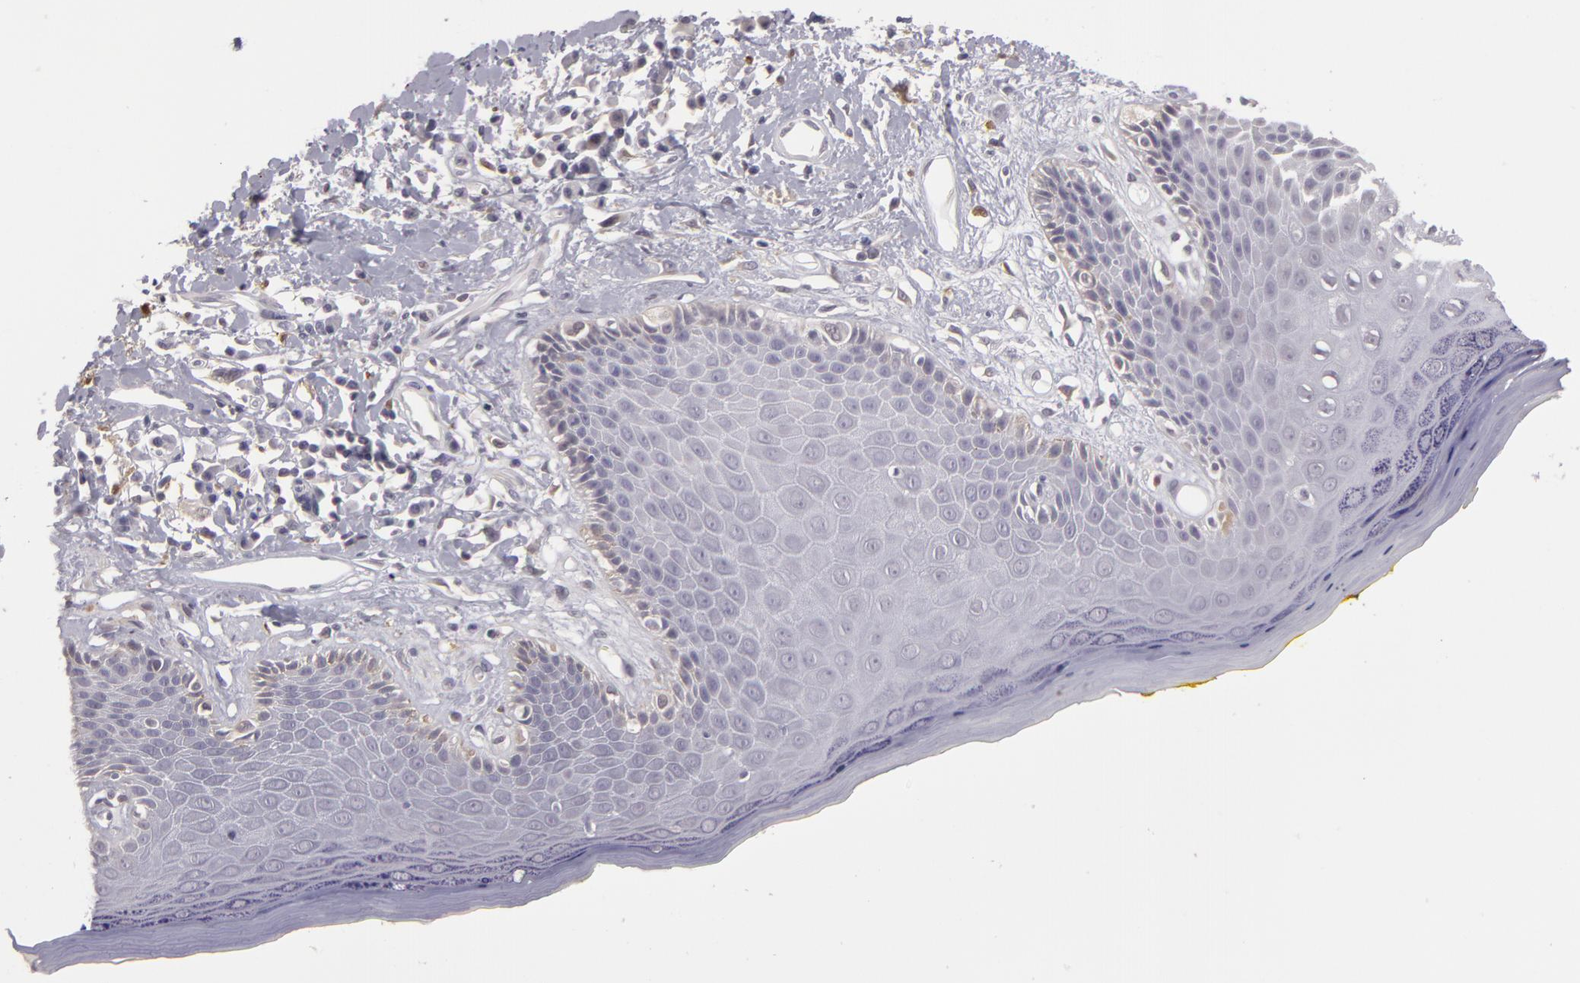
{"staining": {"intensity": "negative", "quantity": "none", "location": "none"}, "tissue": "skin", "cell_type": "Epidermal cells", "image_type": "normal", "snomed": [{"axis": "morphology", "description": "Normal tissue, NOS"}, {"axis": "topography", "description": "Skin"}, {"axis": "topography", "description": "Anal"}], "caption": "IHC micrograph of normal human skin stained for a protein (brown), which exhibits no staining in epidermal cells.", "gene": "GNPDA1", "patient": {"sex": "male", "age": 61}}